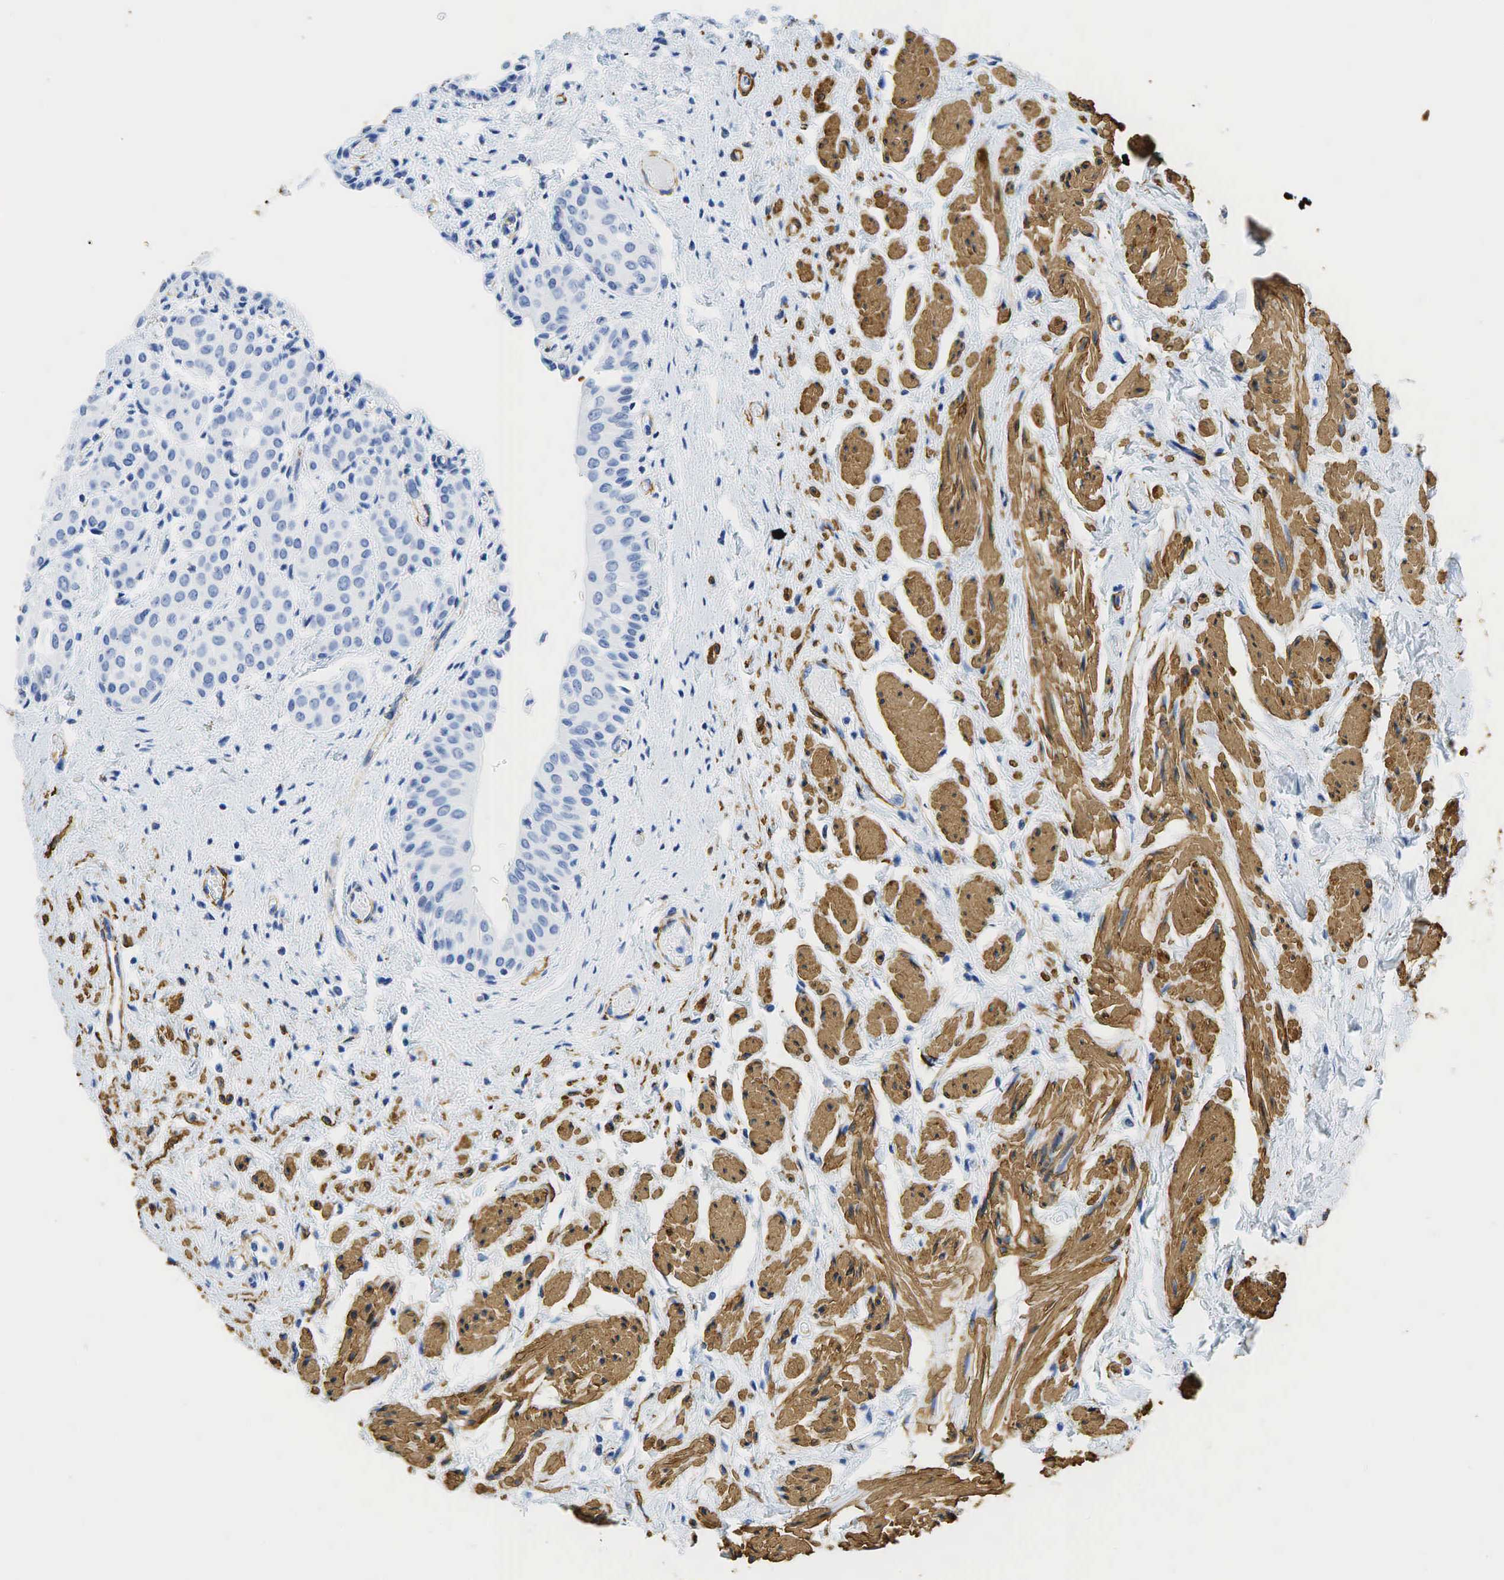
{"staining": {"intensity": "negative", "quantity": "none", "location": "none"}, "tissue": "urinary bladder", "cell_type": "Urothelial cells", "image_type": "normal", "snomed": [{"axis": "morphology", "description": "Normal tissue, NOS"}, {"axis": "topography", "description": "Urinary bladder"}], "caption": "Immunohistochemistry (IHC) photomicrograph of unremarkable urinary bladder stained for a protein (brown), which demonstrates no staining in urothelial cells.", "gene": "ACTA1", "patient": {"sex": "male", "age": 72}}